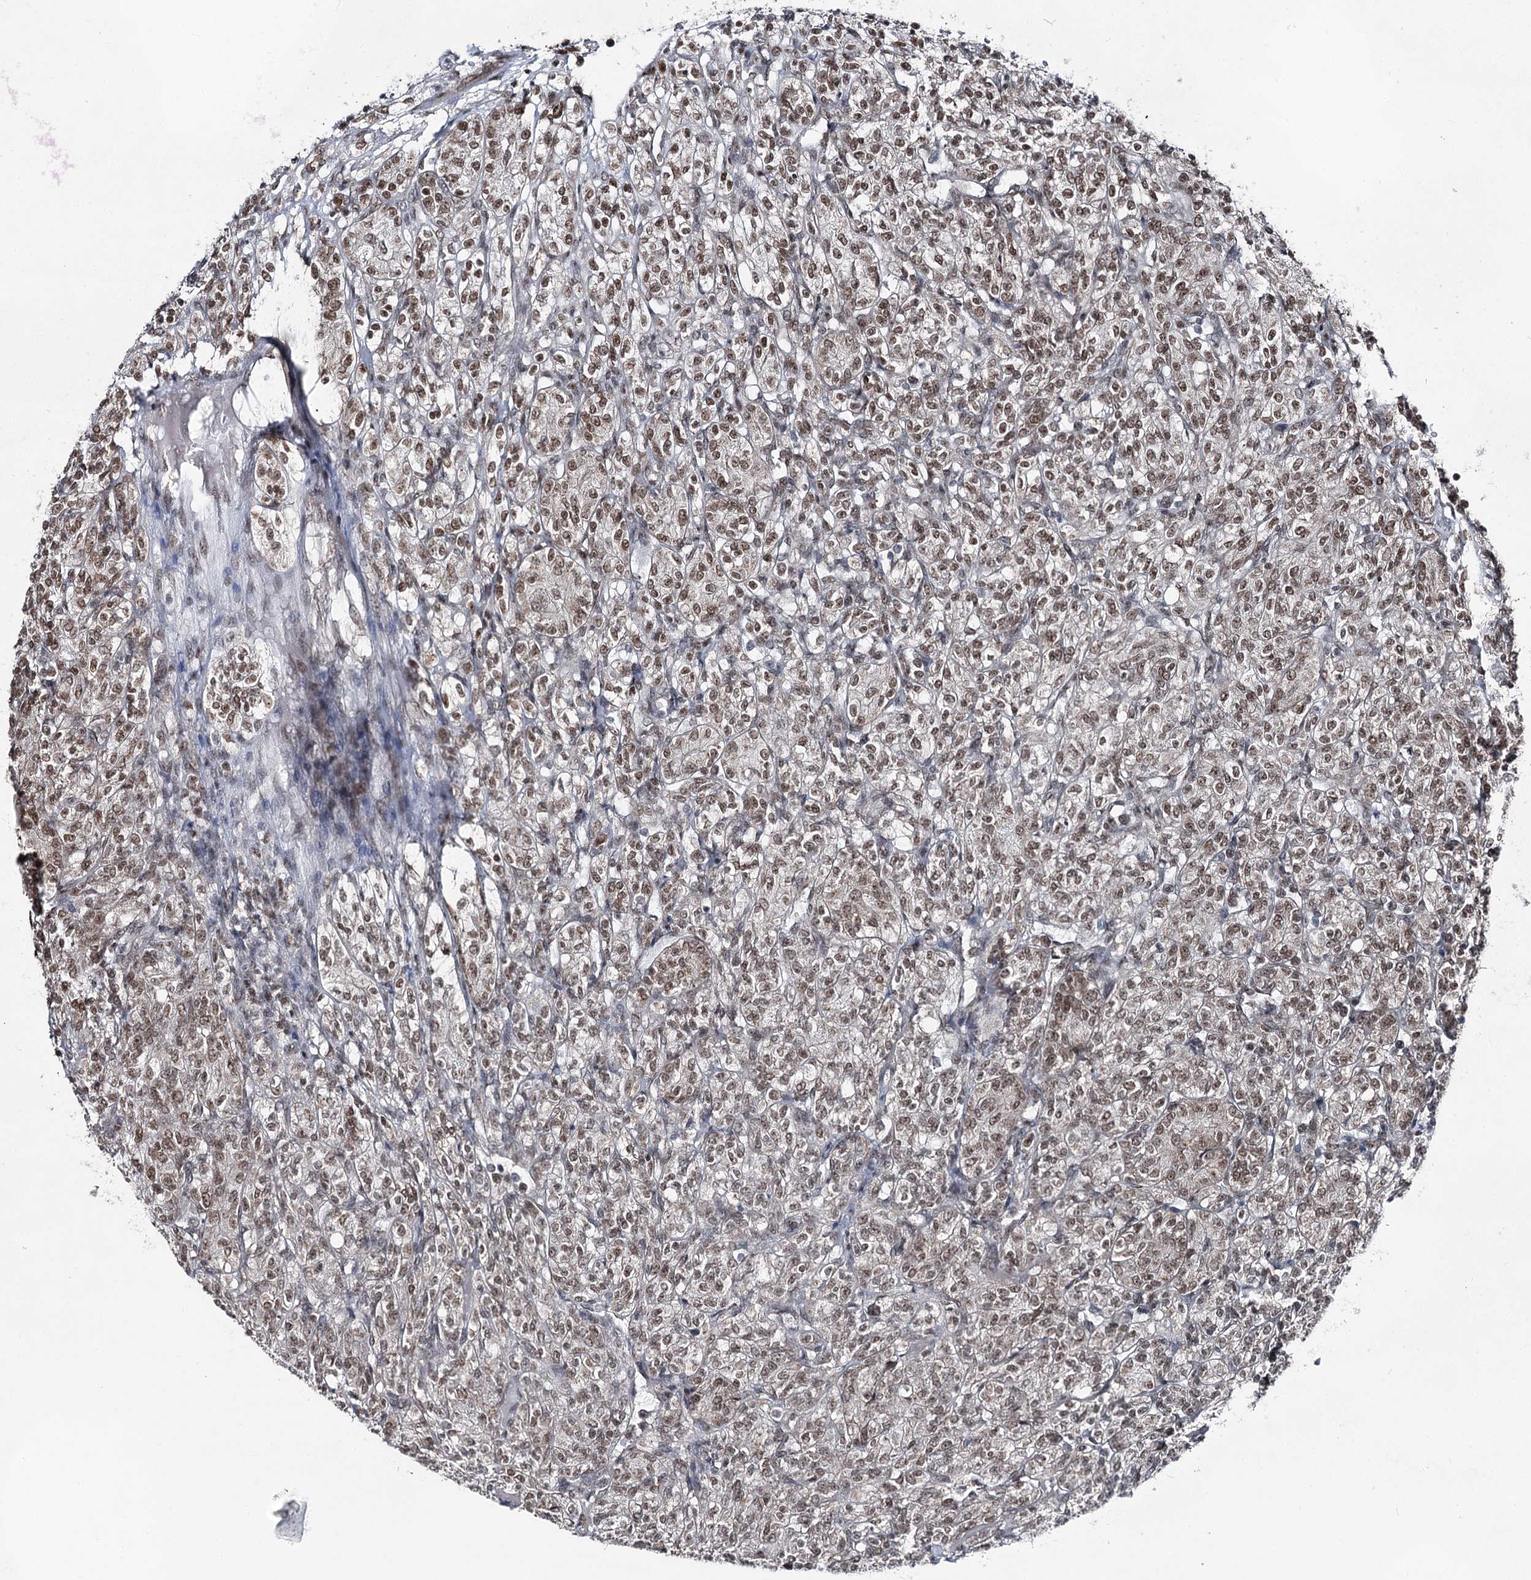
{"staining": {"intensity": "moderate", "quantity": ">75%", "location": "nuclear"}, "tissue": "renal cancer", "cell_type": "Tumor cells", "image_type": "cancer", "snomed": [{"axis": "morphology", "description": "Adenocarcinoma, NOS"}, {"axis": "topography", "description": "Kidney"}], "caption": "Protein expression by IHC demonstrates moderate nuclear positivity in about >75% of tumor cells in renal cancer.", "gene": "ZCCHC8", "patient": {"sex": "male", "age": 77}}